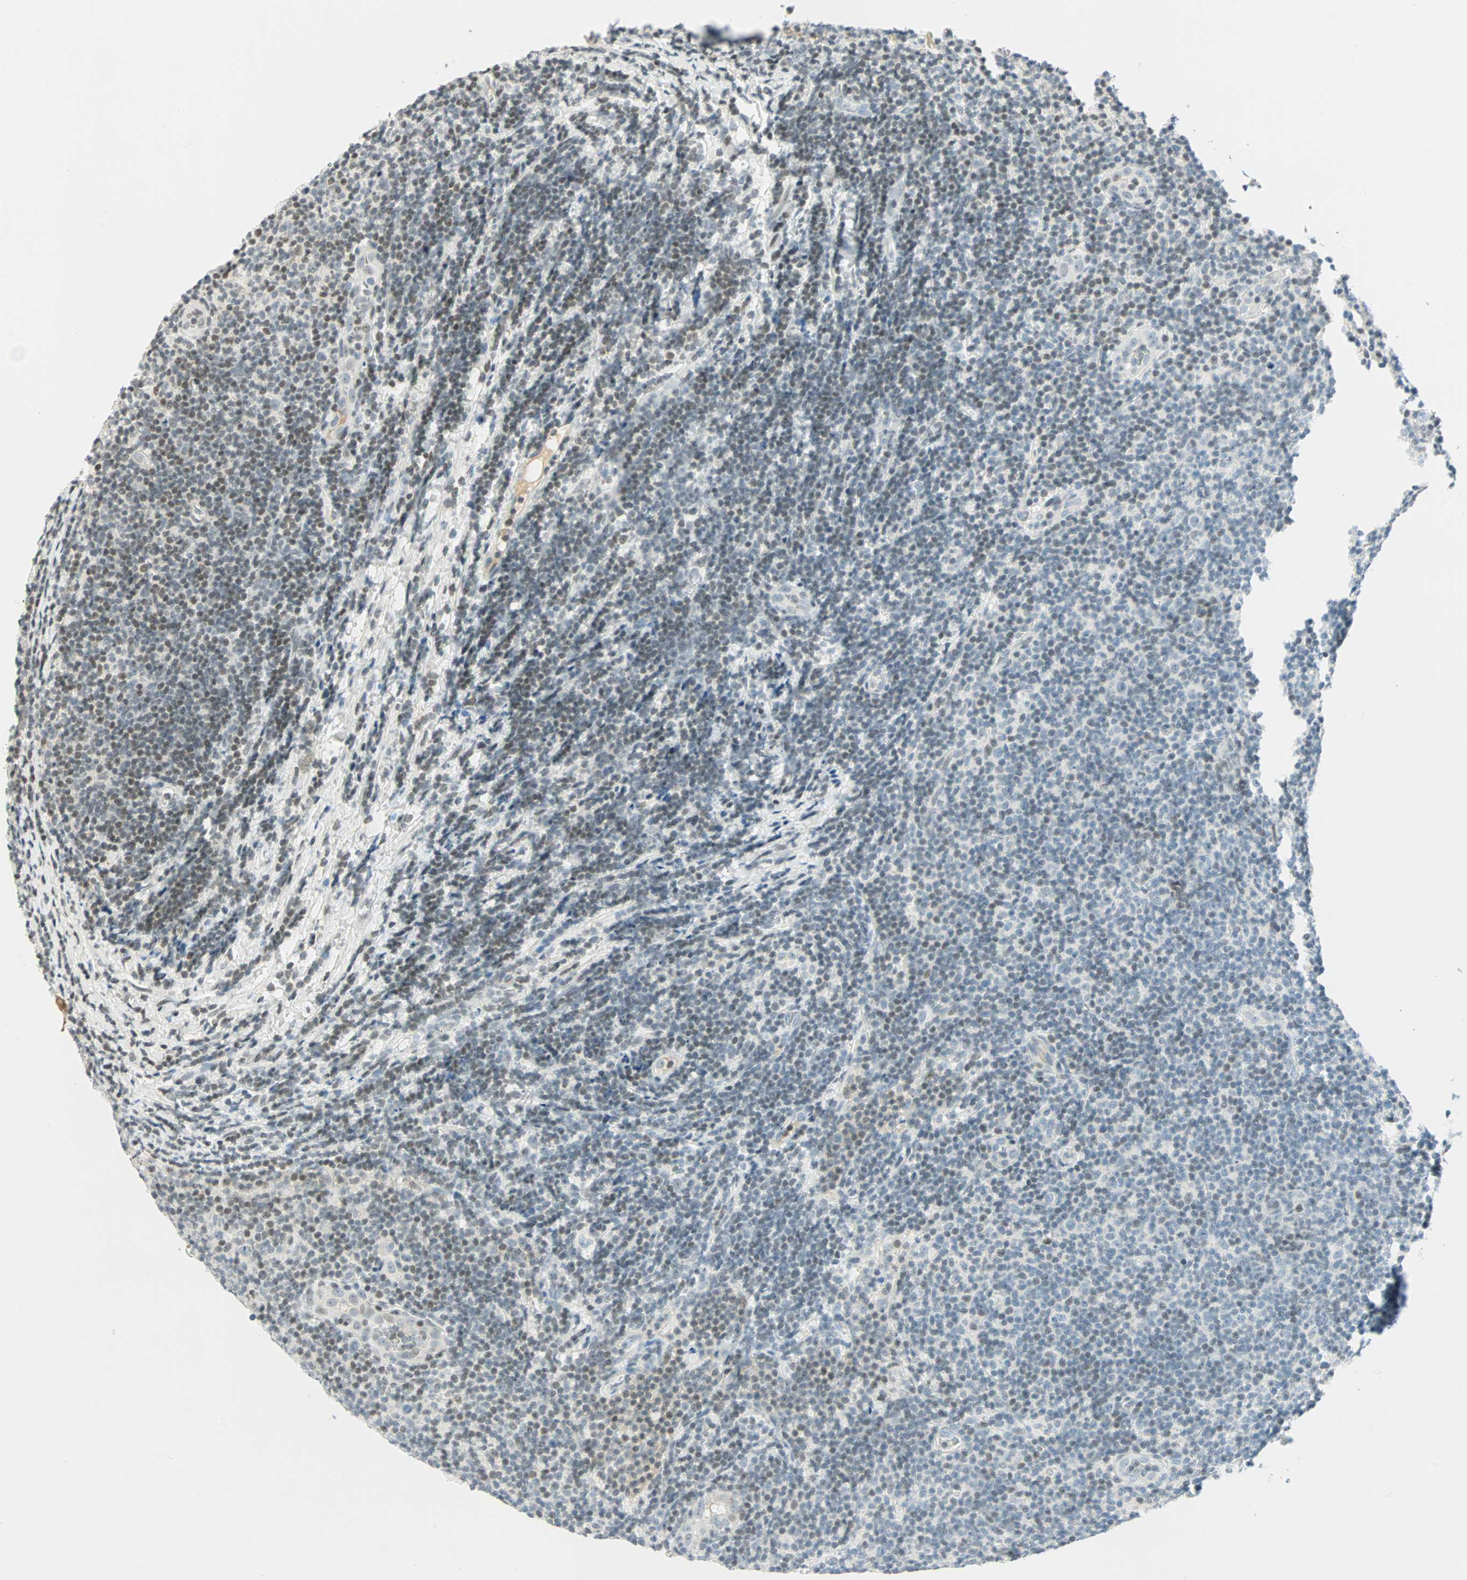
{"staining": {"intensity": "weak", "quantity": "<25%", "location": "nuclear"}, "tissue": "lymphoma", "cell_type": "Tumor cells", "image_type": "cancer", "snomed": [{"axis": "morphology", "description": "Malignant lymphoma, non-Hodgkin's type, Low grade"}, {"axis": "topography", "description": "Lymph node"}], "caption": "Immunohistochemistry (IHC) image of lymphoma stained for a protein (brown), which demonstrates no staining in tumor cells.", "gene": "SMAD3", "patient": {"sex": "male", "age": 83}}